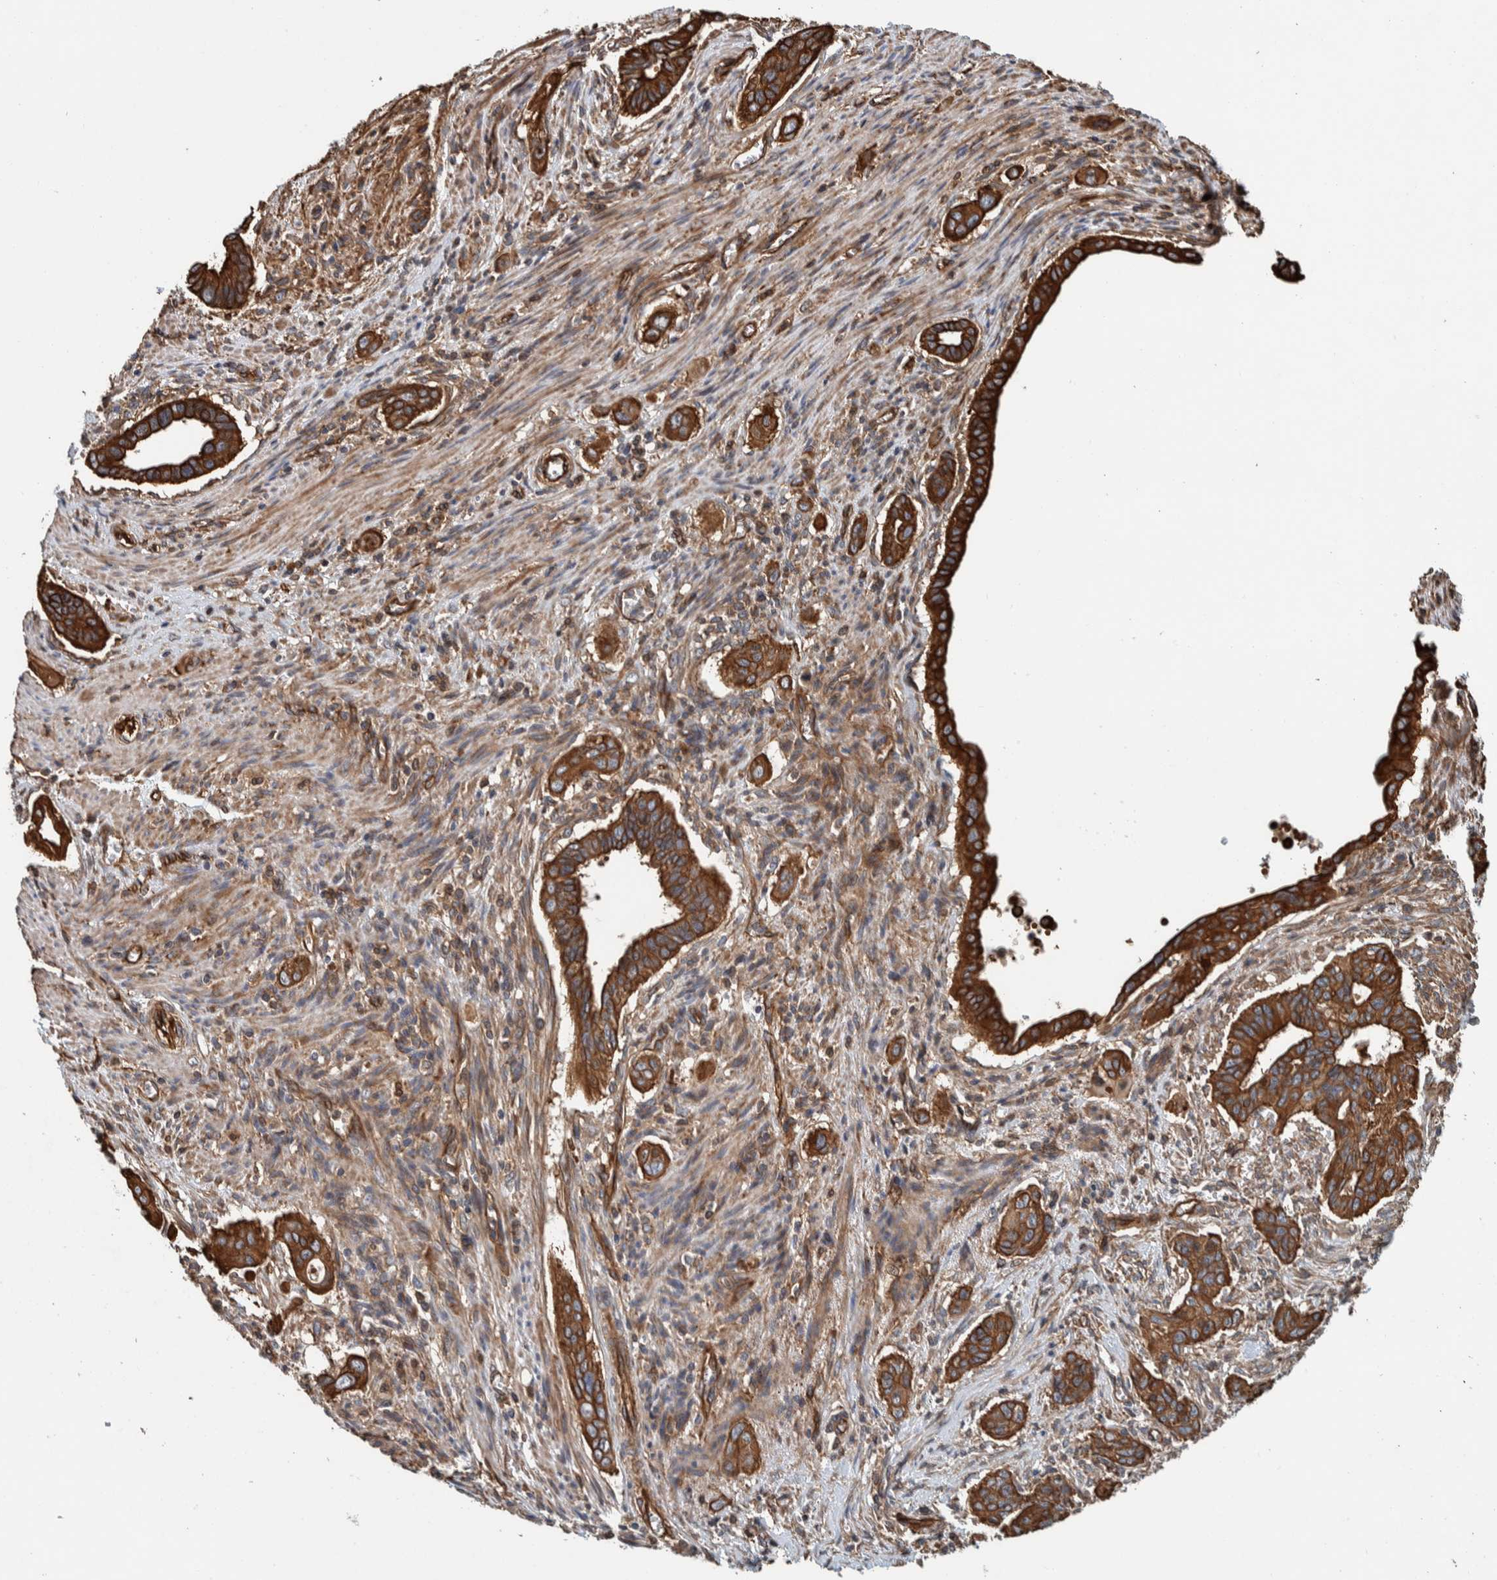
{"staining": {"intensity": "strong", "quantity": ">75%", "location": "cytoplasmic/membranous"}, "tissue": "pancreatic cancer", "cell_type": "Tumor cells", "image_type": "cancer", "snomed": [{"axis": "morphology", "description": "Adenocarcinoma, NOS"}, {"axis": "topography", "description": "Pancreas"}], "caption": "Immunohistochemistry of human adenocarcinoma (pancreatic) reveals high levels of strong cytoplasmic/membranous positivity in about >75% of tumor cells.", "gene": "PKD1L1", "patient": {"sex": "male", "age": 77}}